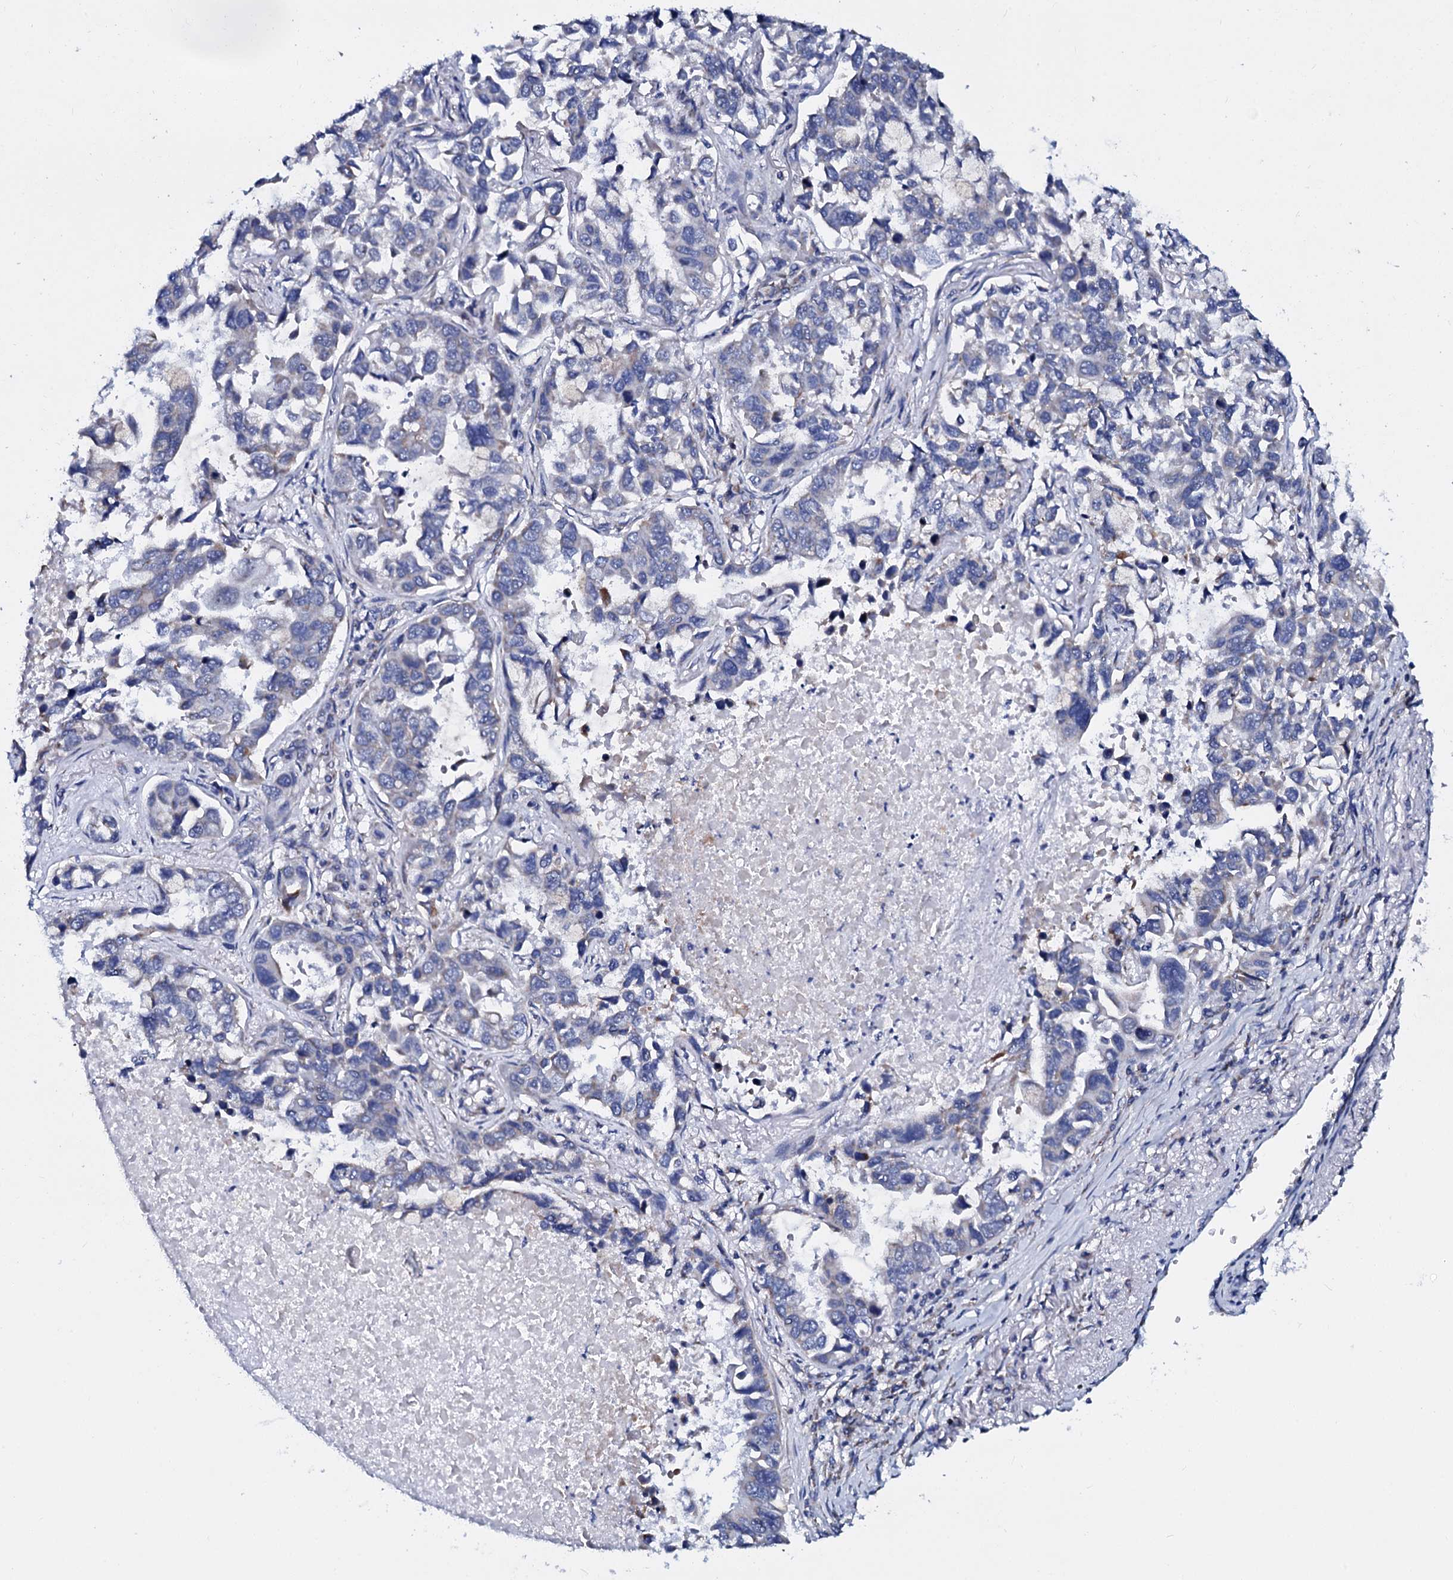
{"staining": {"intensity": "negative", "quantity": "none", "location": "none"}, "tissue": "lung cancer", "cell_type": "Tumor cells", "image_type": "cancer", "snomed": [{"axis": "morphology", "description": "Adenocarcinoma, NOS"}, {"axis": "topography", "description": "Lung"}], "caption": "Lung cancer was stained to show a protein in brown. There is no significant positivity in tumor cells. (Immunohistochemistry, brightfield microscopy, high magnification).", "gene": "SLC37A4", "patient": {"sex": "male", "age": 64}}